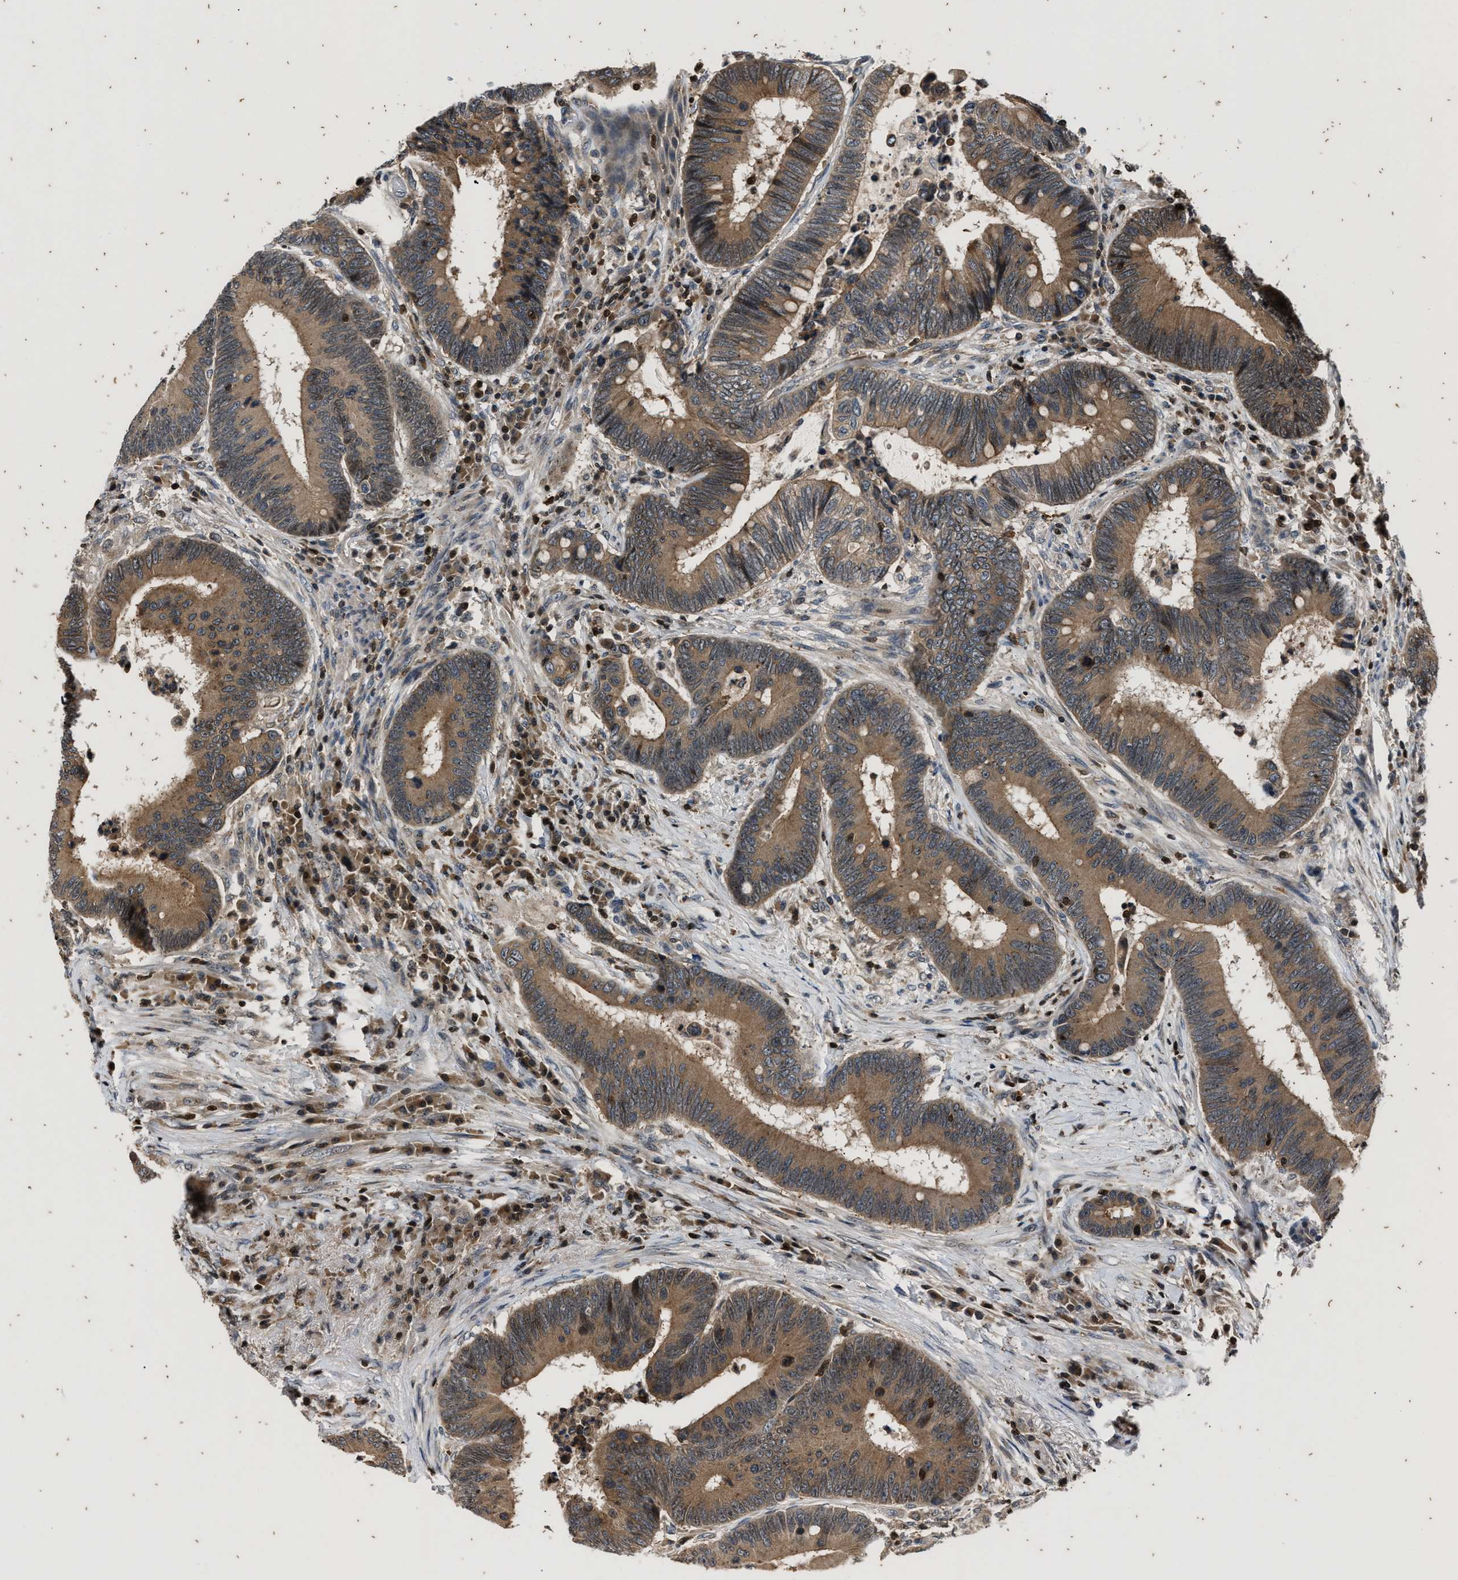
{"staining": {"intensity": "moderate", "quantity": ">75%", "location": "cytoplasmic/membranous"}, "tissue": "colorectal cancer", "cell_type": "Tumor cells", "image_type": "cancer", "snomed": [{"axis": "morphology", "description": "Adenocarcinoma, NOS"}, {"axis": "topography", "description": "Rectum"}, {"axis": "topography", "description": "Anal"}], "caption": "Immunohistochemistry staining of colorectal adenocarcinoma, which demonstrates medium levels of moderate cytoplasmic/membranous expression in approximately >75% of tumor cells indicating moderate cytoplasmic/membranous protein staining. The staining was performed using DAB (3,3'-diaminobenzidine) (brown) for protein detection and nuclei were counterstained in hematoxylin (blue).", "gene": "PTPN7", "patient": {"sex": "female", "age": 89}}